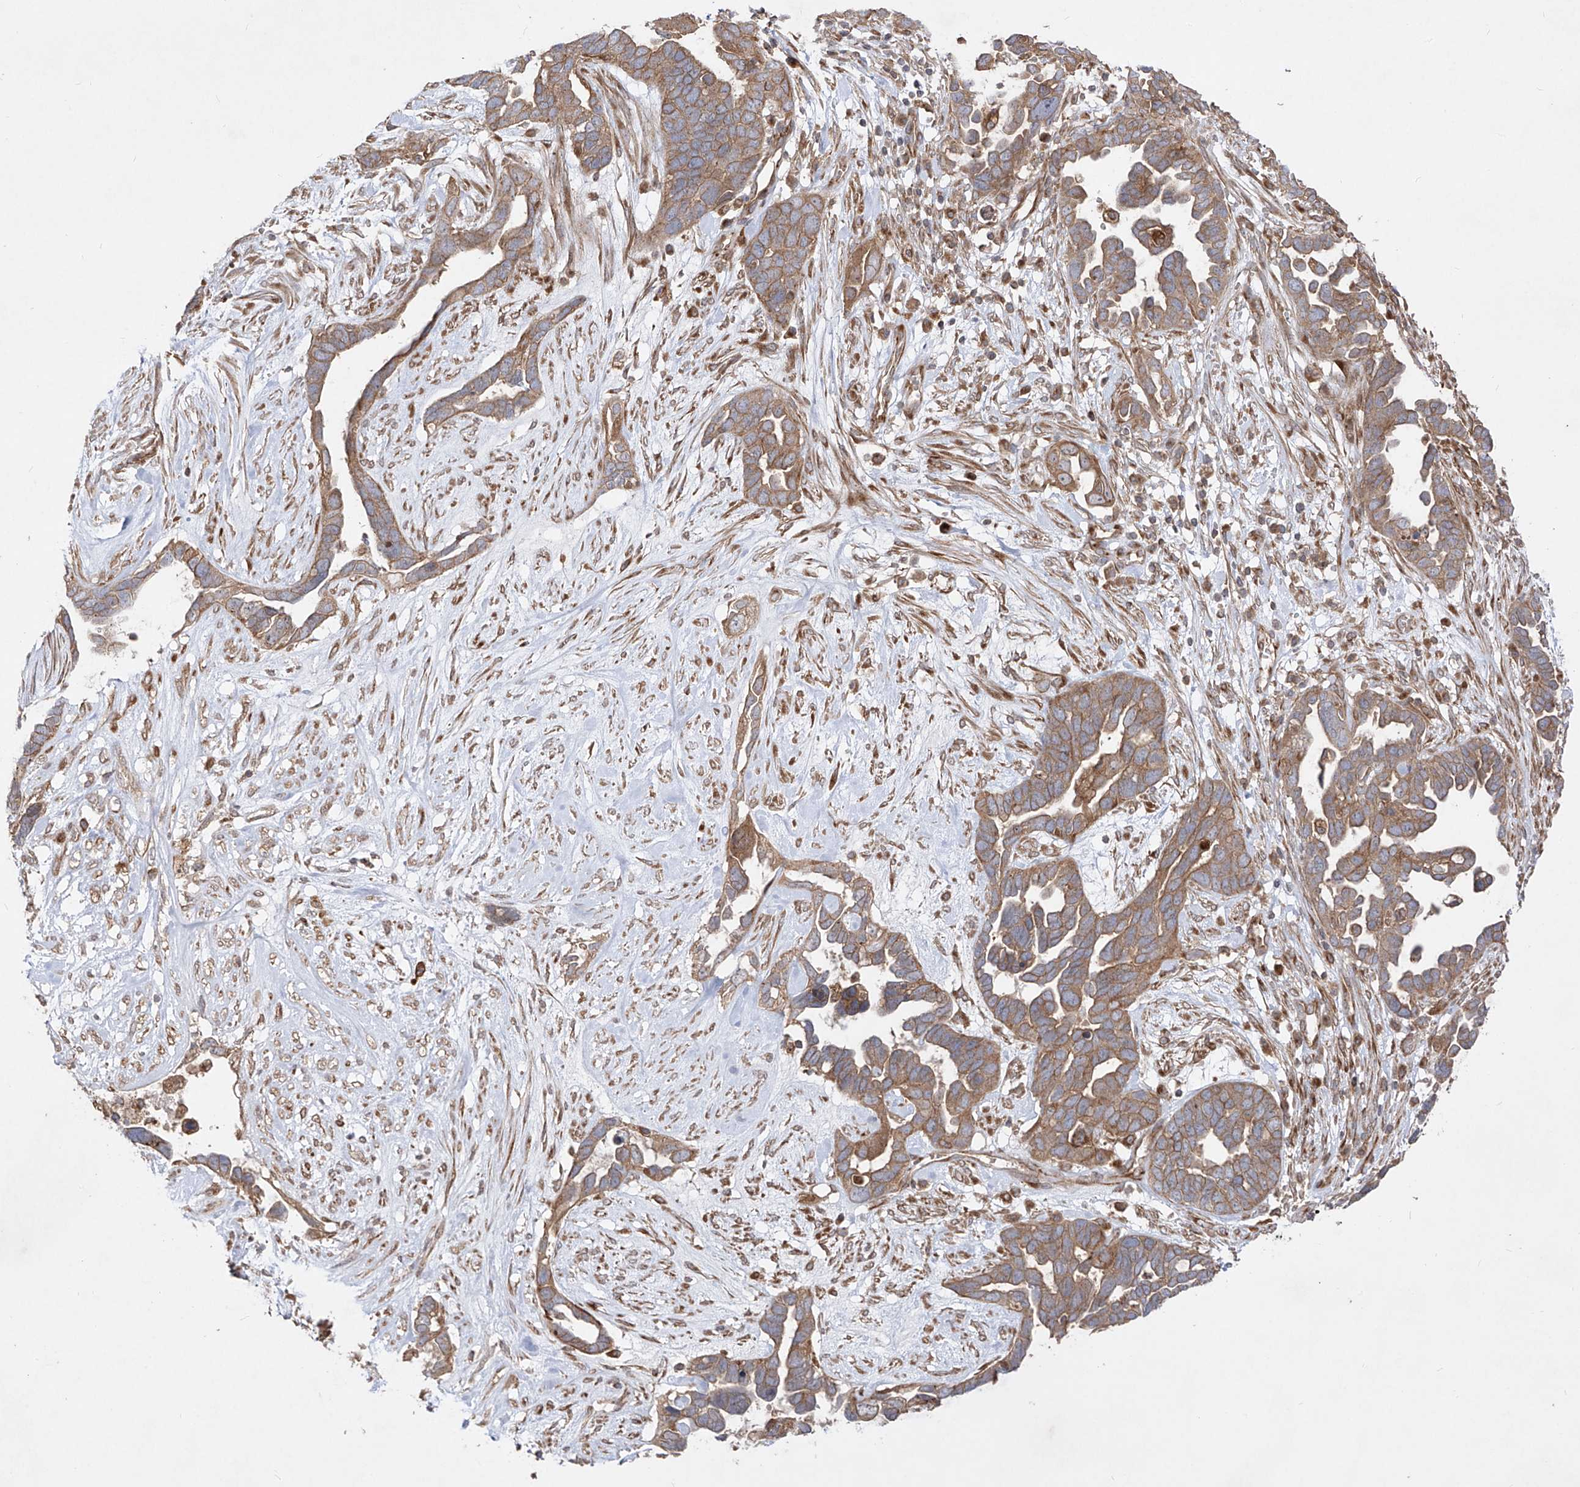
{"staining": {"intensity": "moderate", "quantity": ">75%", "location": "cytoplasmic/membranous"}, "tissue": "ovarian cancer", "cell_type": "Tumor cells", "image_type": "cancer", "snomed": [{"axis": "morphology", "description": "Cystadenocarcinoma, serous, NOS"}, {"axis": "topography", "description": "Ovary"}], "caption": "Human ovarian serous cystadenocarcinoma stained with a protein marker demonstrates moderate staining in tumor cells.", "gene": "YKT6", "patient": {"sex": "female", "age": 54}}